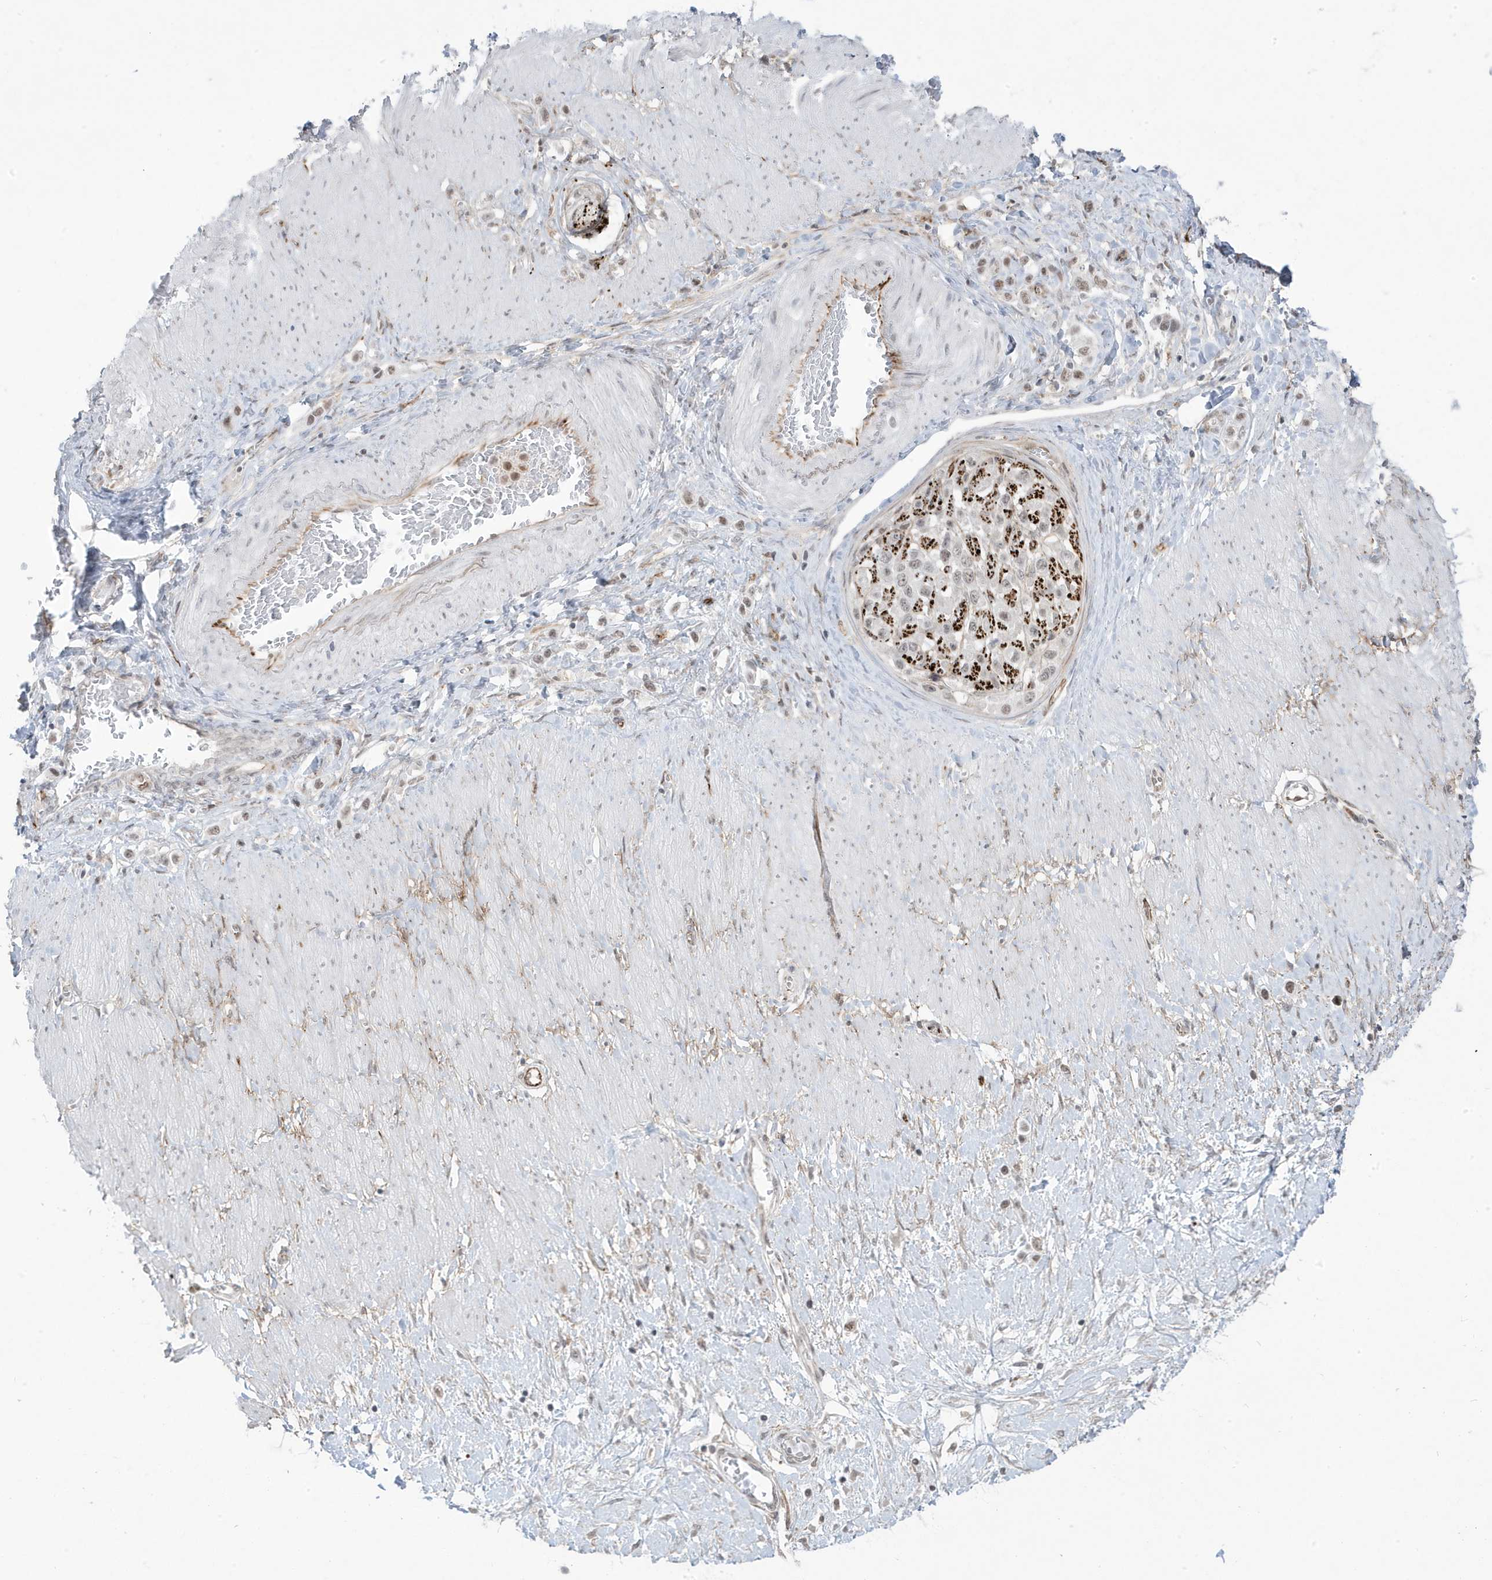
{"staining": {"intensity": "weak", "quantity": ">75%", "location": "nuclear"}, "tissue": "stomach cancer", "cell_type": "Tumor cells", "image_type": "cancer", "snomed": [{"axis": "morphology", "description": "Normal tissue, NOS"}, {"axis": "morphology", "description": "Adenocarcinoma, NOS"}, {"axis": "topography", "description": "Stomach, upper"}, {"axis": "topography", "description": "Stomach"}], "caption": "Immunohistochemical staining of stomach cancer demonstrates weak nuclear protein positivity in approximately >75% of tumor cells.", "gene": "ADAMTSL3", "patient": {"sex": "female", "age": 65}}